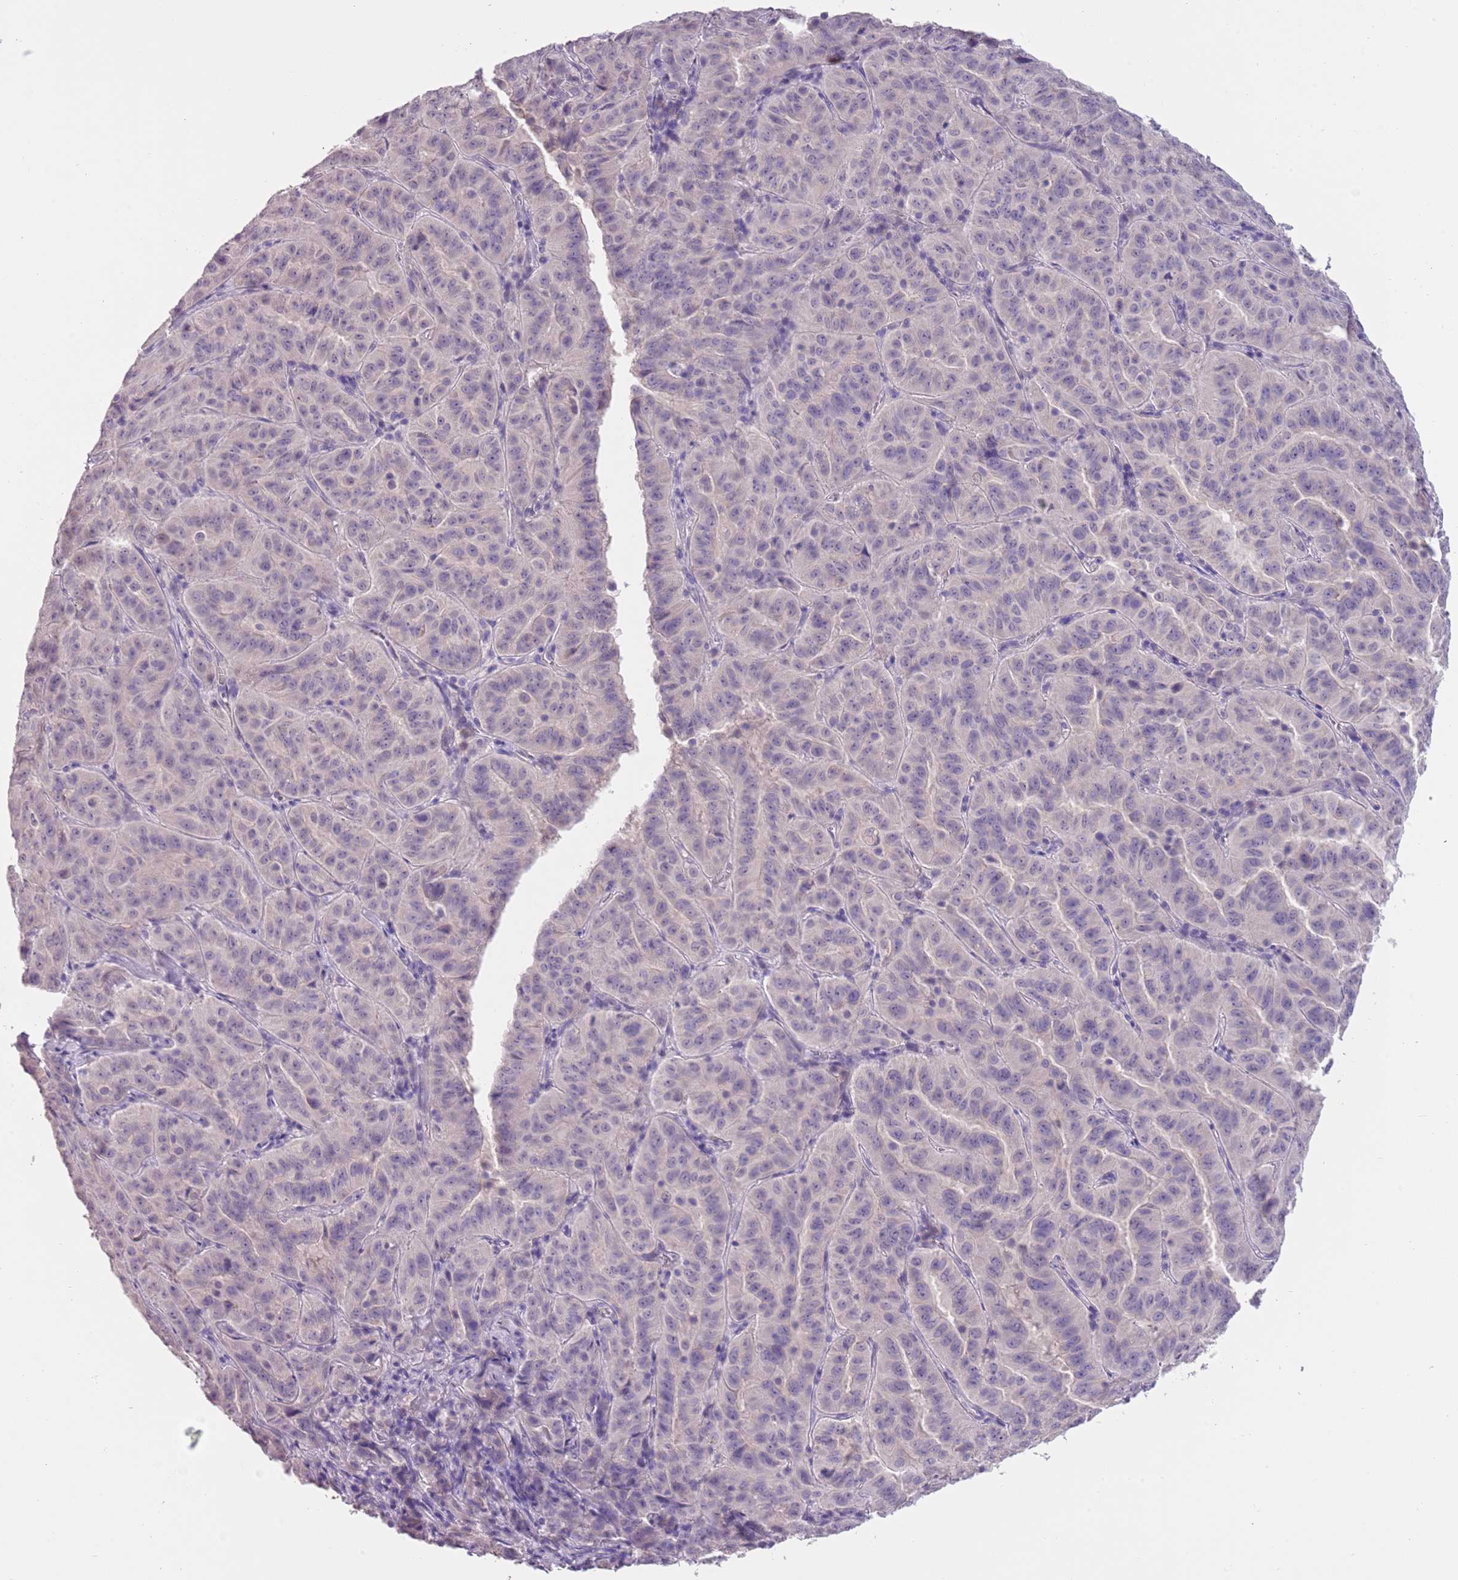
{"staining": {"intensity": "negative", "quantity": "none", "location": "none"}, "tissue": "pancreatic cancer", "cell_type": "Tumor cells", "image_type": "cancer", "snomed": [{"axis": "morphology", "description": "Adenocarcinoma, NOS"}, {"axis": "topography", "description": "Pancreas"}], "caption": "Immunohistochemistry (IHC) photomicrograph of pancreatic cancer (adenocarcinoma) stained for a protein (brown), which exhibits no positivity in tumor cells.", "gene": "SLC35E3", "patient": {"sex": "male", "age": 63}}